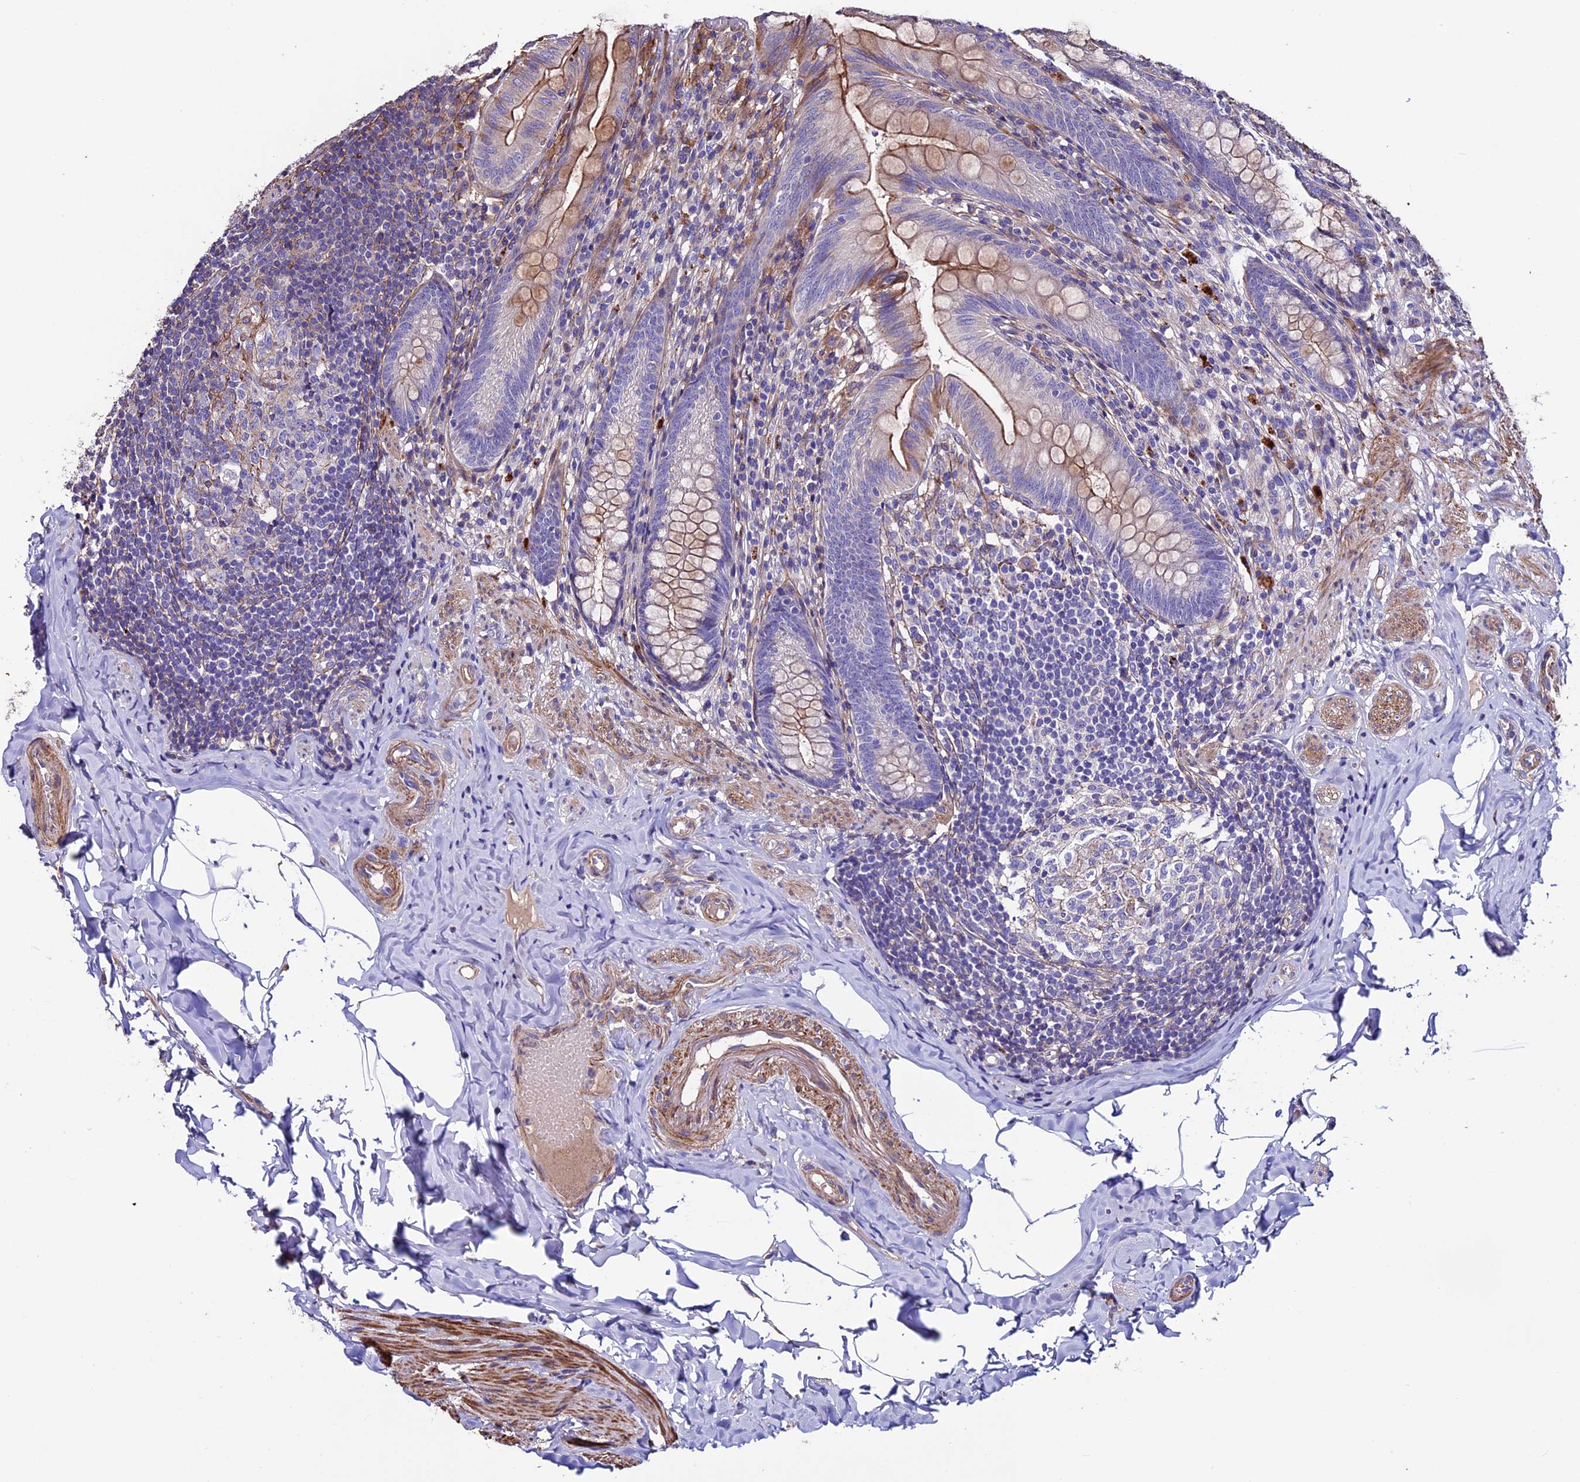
{"staining": {"intensity": "moderate", "quantity": "25%-75%", "location": "cytoplasmic/membranous"}, "tissue": "appendix", "cell_type": "Glandular cells", "image_type": "normal", "snomed": [{"axis": "morphology", "description": "Normal tissue, NOS"}, {"axis": "topography", "description": "Appendix"}], "caption": "DAB immunohistochemical staining of benign human appendix demonstrates moderate cytoplasmic/membranous protein expression in approximately 25%-75% of glandular cells.", "gene": "EVA1B", "patient": {"sex": "male", "age": 55}}